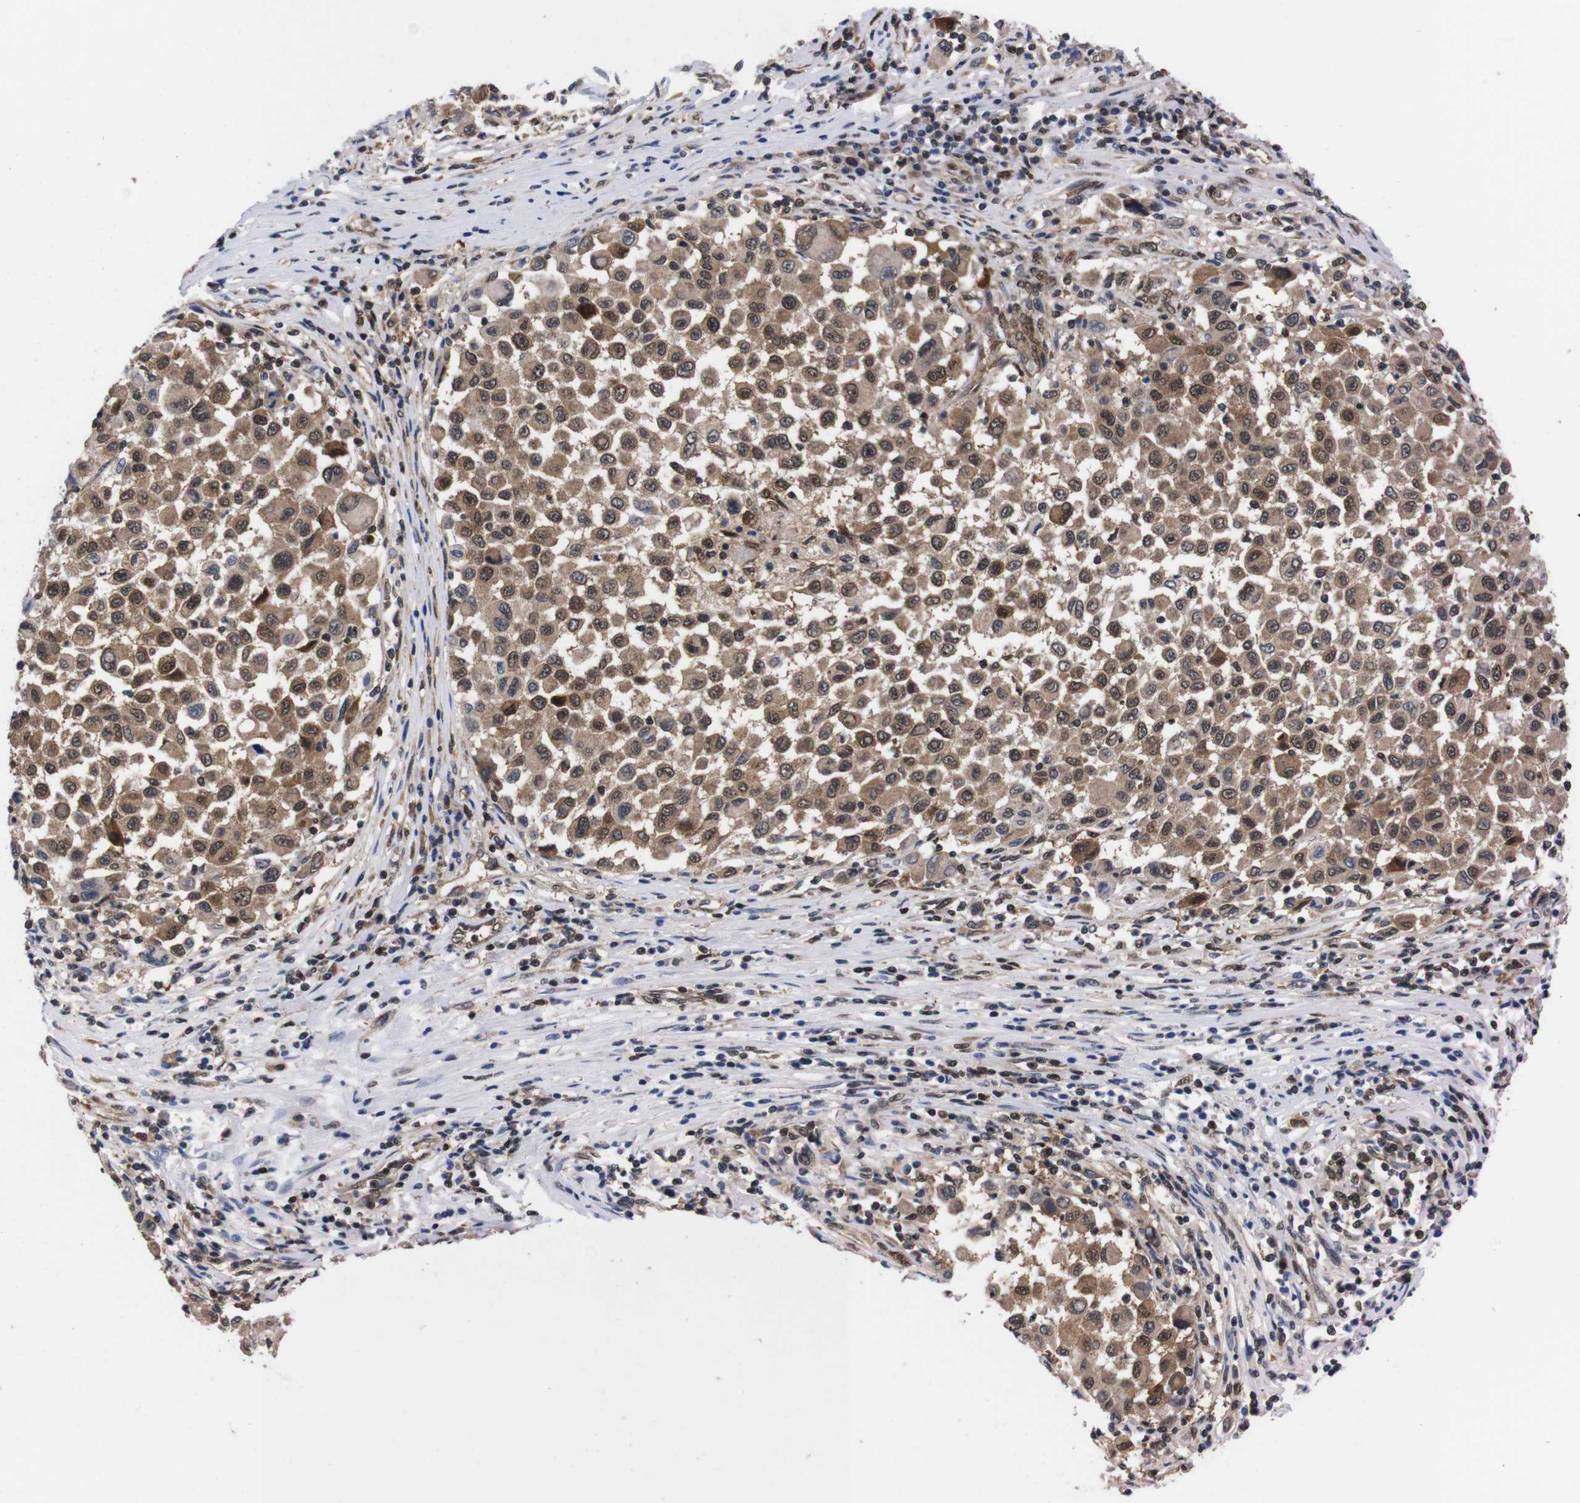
{"staining": {"intensity": "moderate", "quantity": ">75%", "location": "cytoplasmic/membranous,nuclear"}, "tissue": "melanoma", "cell_type": "Tumor cells", "image_type": "cancer", "snomed": [{"axis": "morphology", "description": "Malignant melanoma, Metastatic site"}, {"axis": "topography", "description": "Lymph node"}], "caption": "A micrograph of malignant melanoma (metastatic site) stained for a protein reveals moderate cytoplasmic/membranous and nuclear brown staining in tumor cells.", "gene": "UBQLN2", "patient": {"sex": "male", "age": 61}}